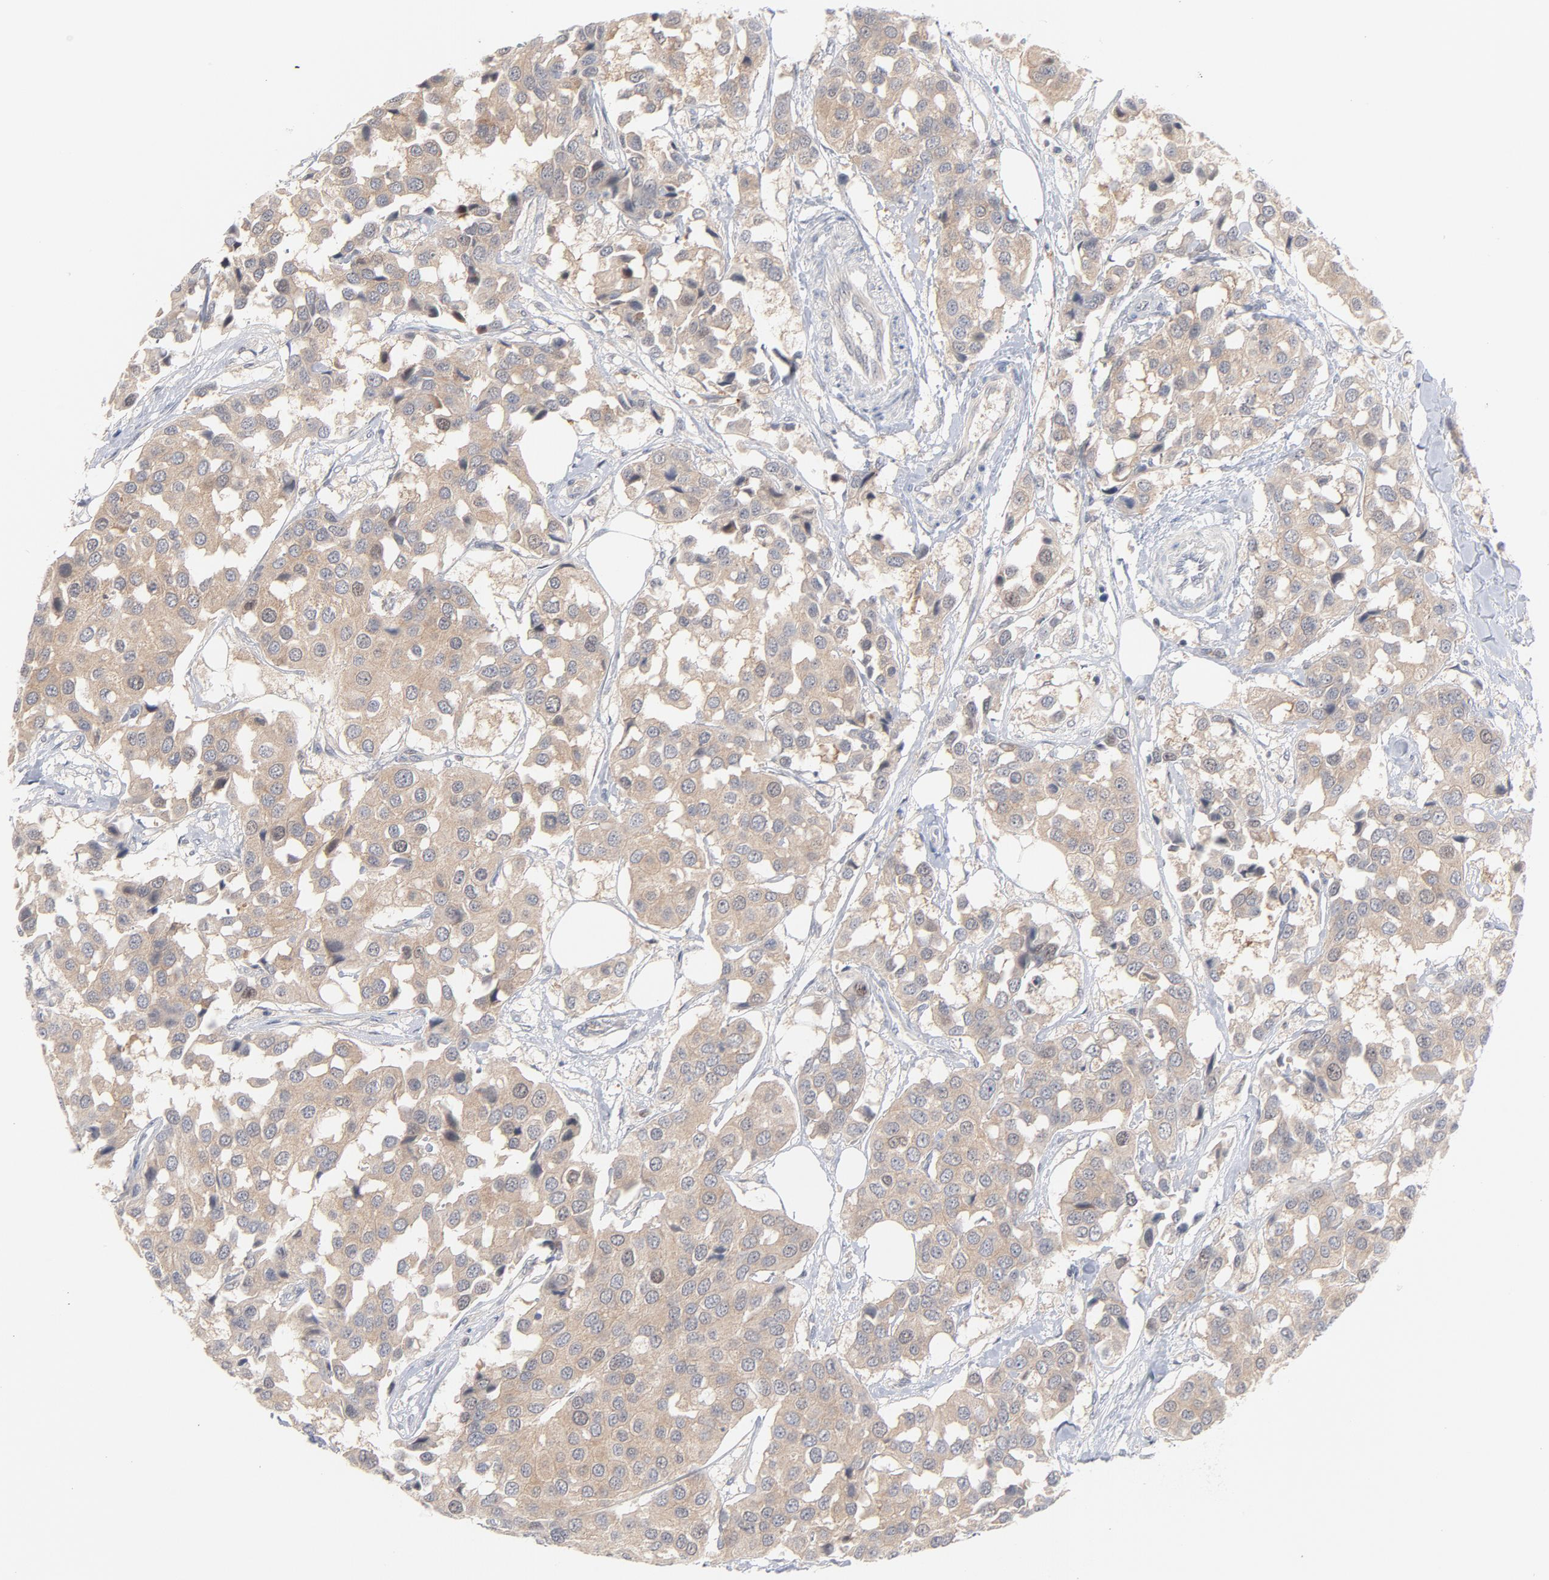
{"staining": {"intensity": "weak", "quantity": ">75%", "location": "cytoplasmic/membranous"}, "tissue": "breast cancer", "cell_type": "Tumor cells", "image_type": "cancer", "snomed": [{"axis": "morphology", "description": "Duct carcinoma"}, {"axis": "topography", "description": "Breast"}], "caption": "A photomicrograph showing weak cytoplasmic/membranous expression in about >75% of tumor cells in breast invasive ductal carcinoma, as visualized by brown immunohistochemical staining.", "gene": "UBL4A", "patient": {"sex": "female", "age": 80}}